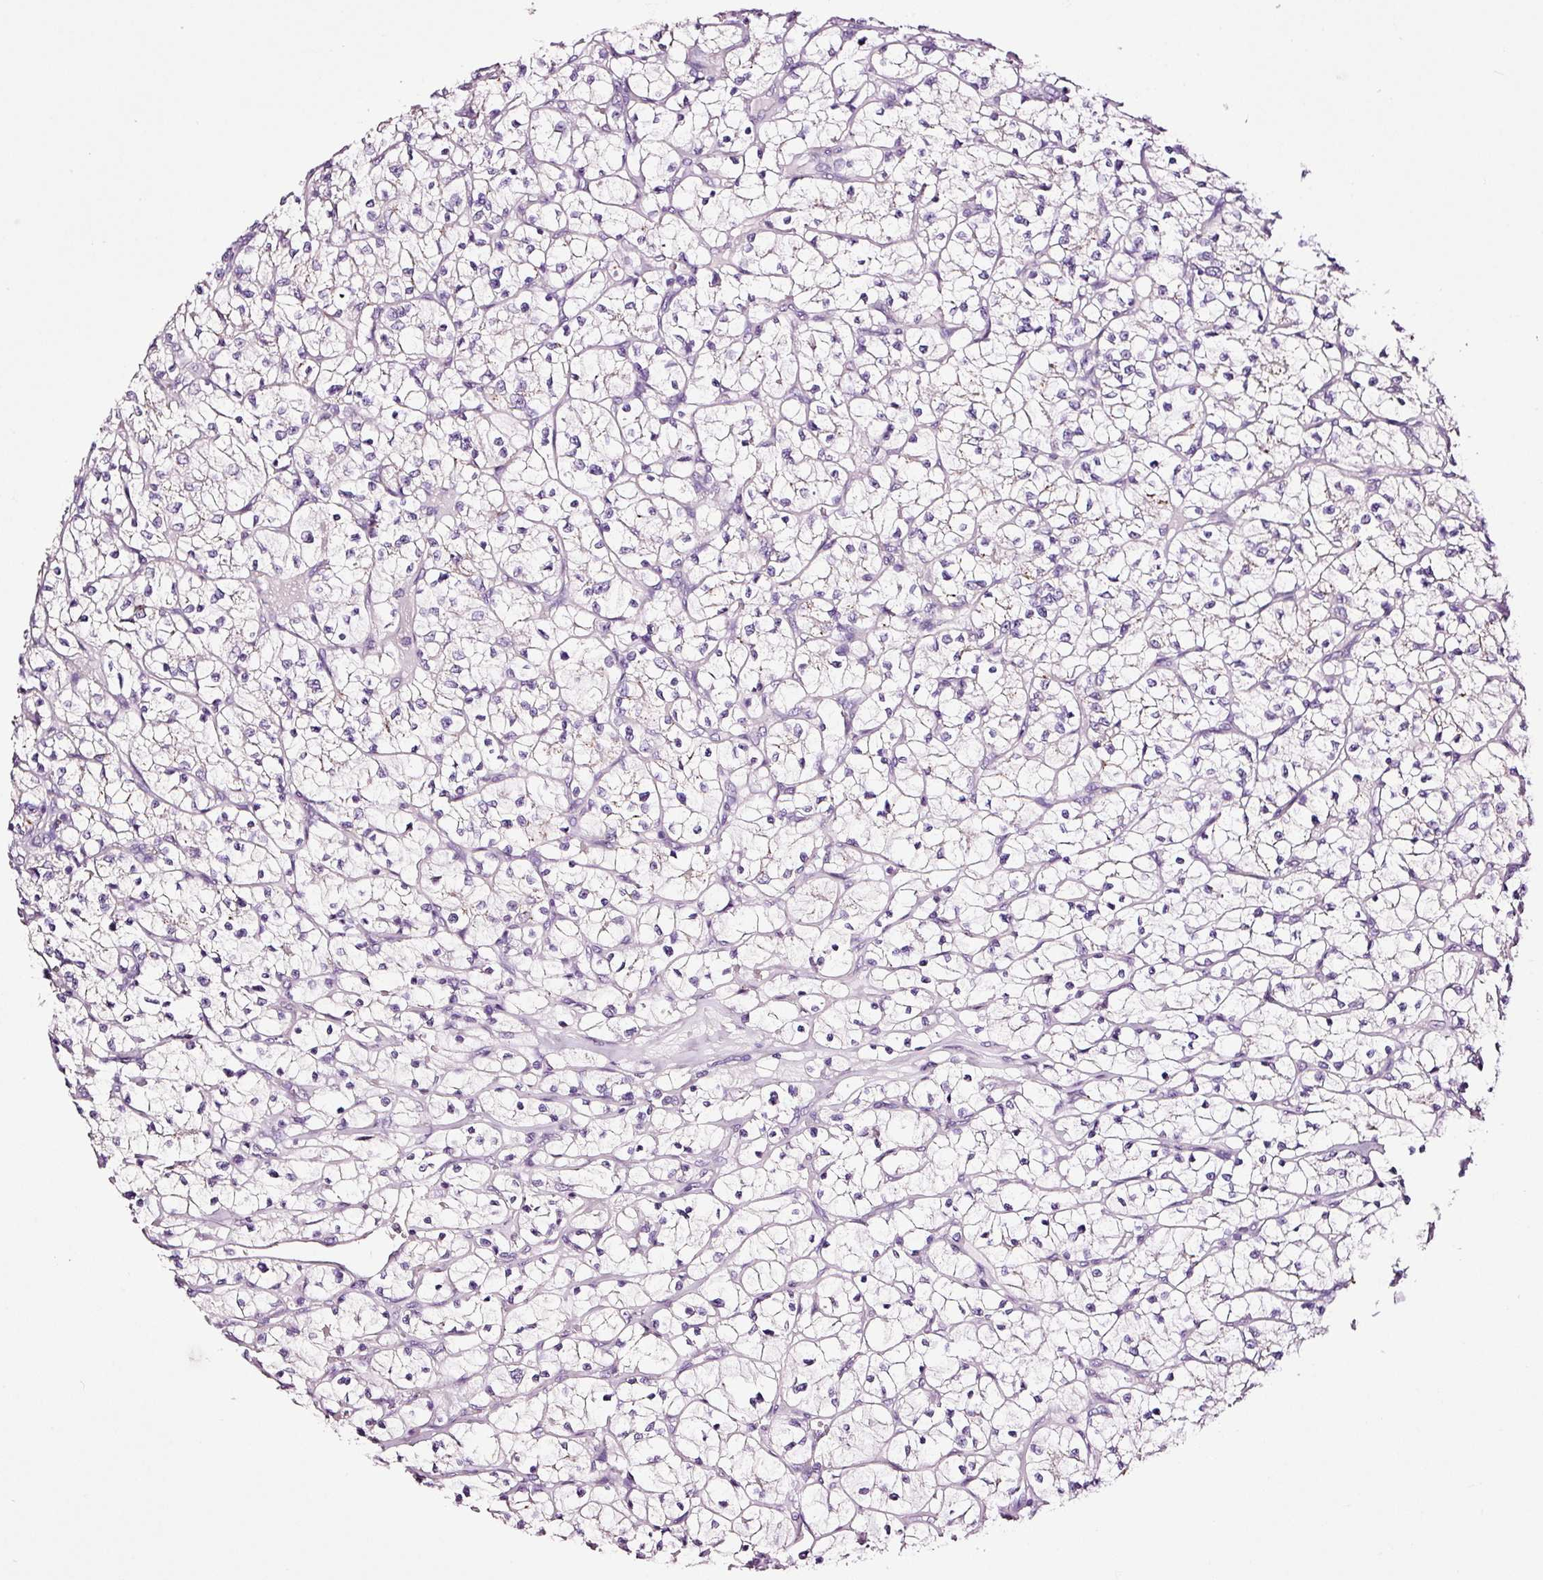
{"staining": {"intensity": "negative", "quantity": "none", "location": "none"}, "tissue": "renal cancer", "cell_type": "Tumor cells", "image_type": "cancer", "snomed": [{"axis": "morphology", "description": "Adenocarcinoma, NOS"}, {"axis": "topography", "description": "Kidney"}], "caption": "This is an immunohistochemistry photomicrograph of human adenocarcinoma (renal). There is no expression in tumor cells.", "gene": "PAM", "patient": {"sex": "female", "age": 64}}